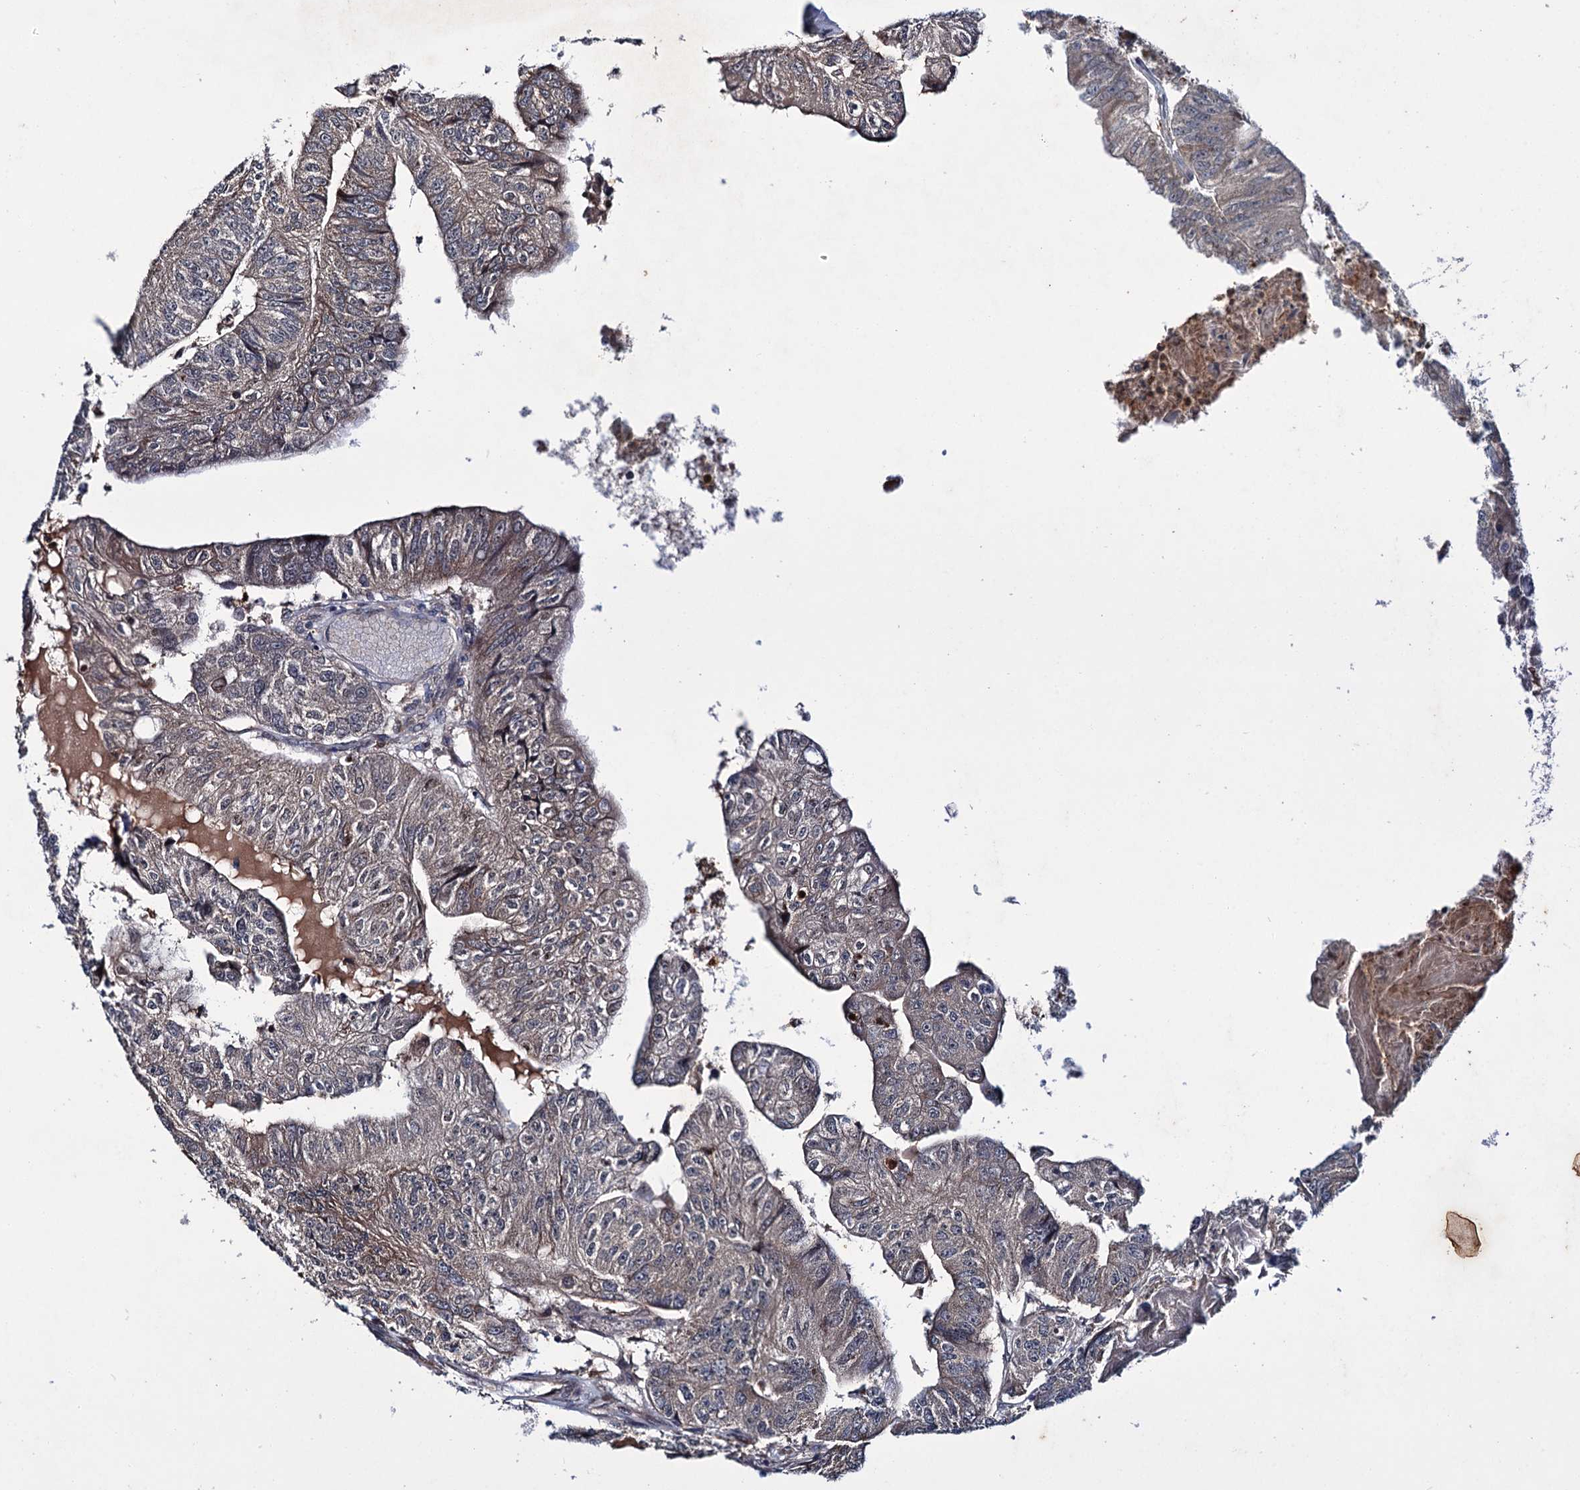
{"staining": {"intensity": "moderate", "quantity": "<25%", "location": "cytoplasmic/membranous"}, "tissue": "colorectal cancer", "cell_type": "Tumor cells", "image_type": "cancer", "snomed": [{"axis": "morphology", "description": "Adenocarcinoma, NOS"}, {"axis": "topography", "description": "Colon"}], "caption": "Colorectal cancer was stained to show a protein in brown. There is low levels of moderate cytoplasmic/membranous staining in about <25% of tumor cells. (DAB IHC with brightfield microscopy, high magnification).", "gene": "PTPN3", "patient": {"sex": "female", "age": 67}}